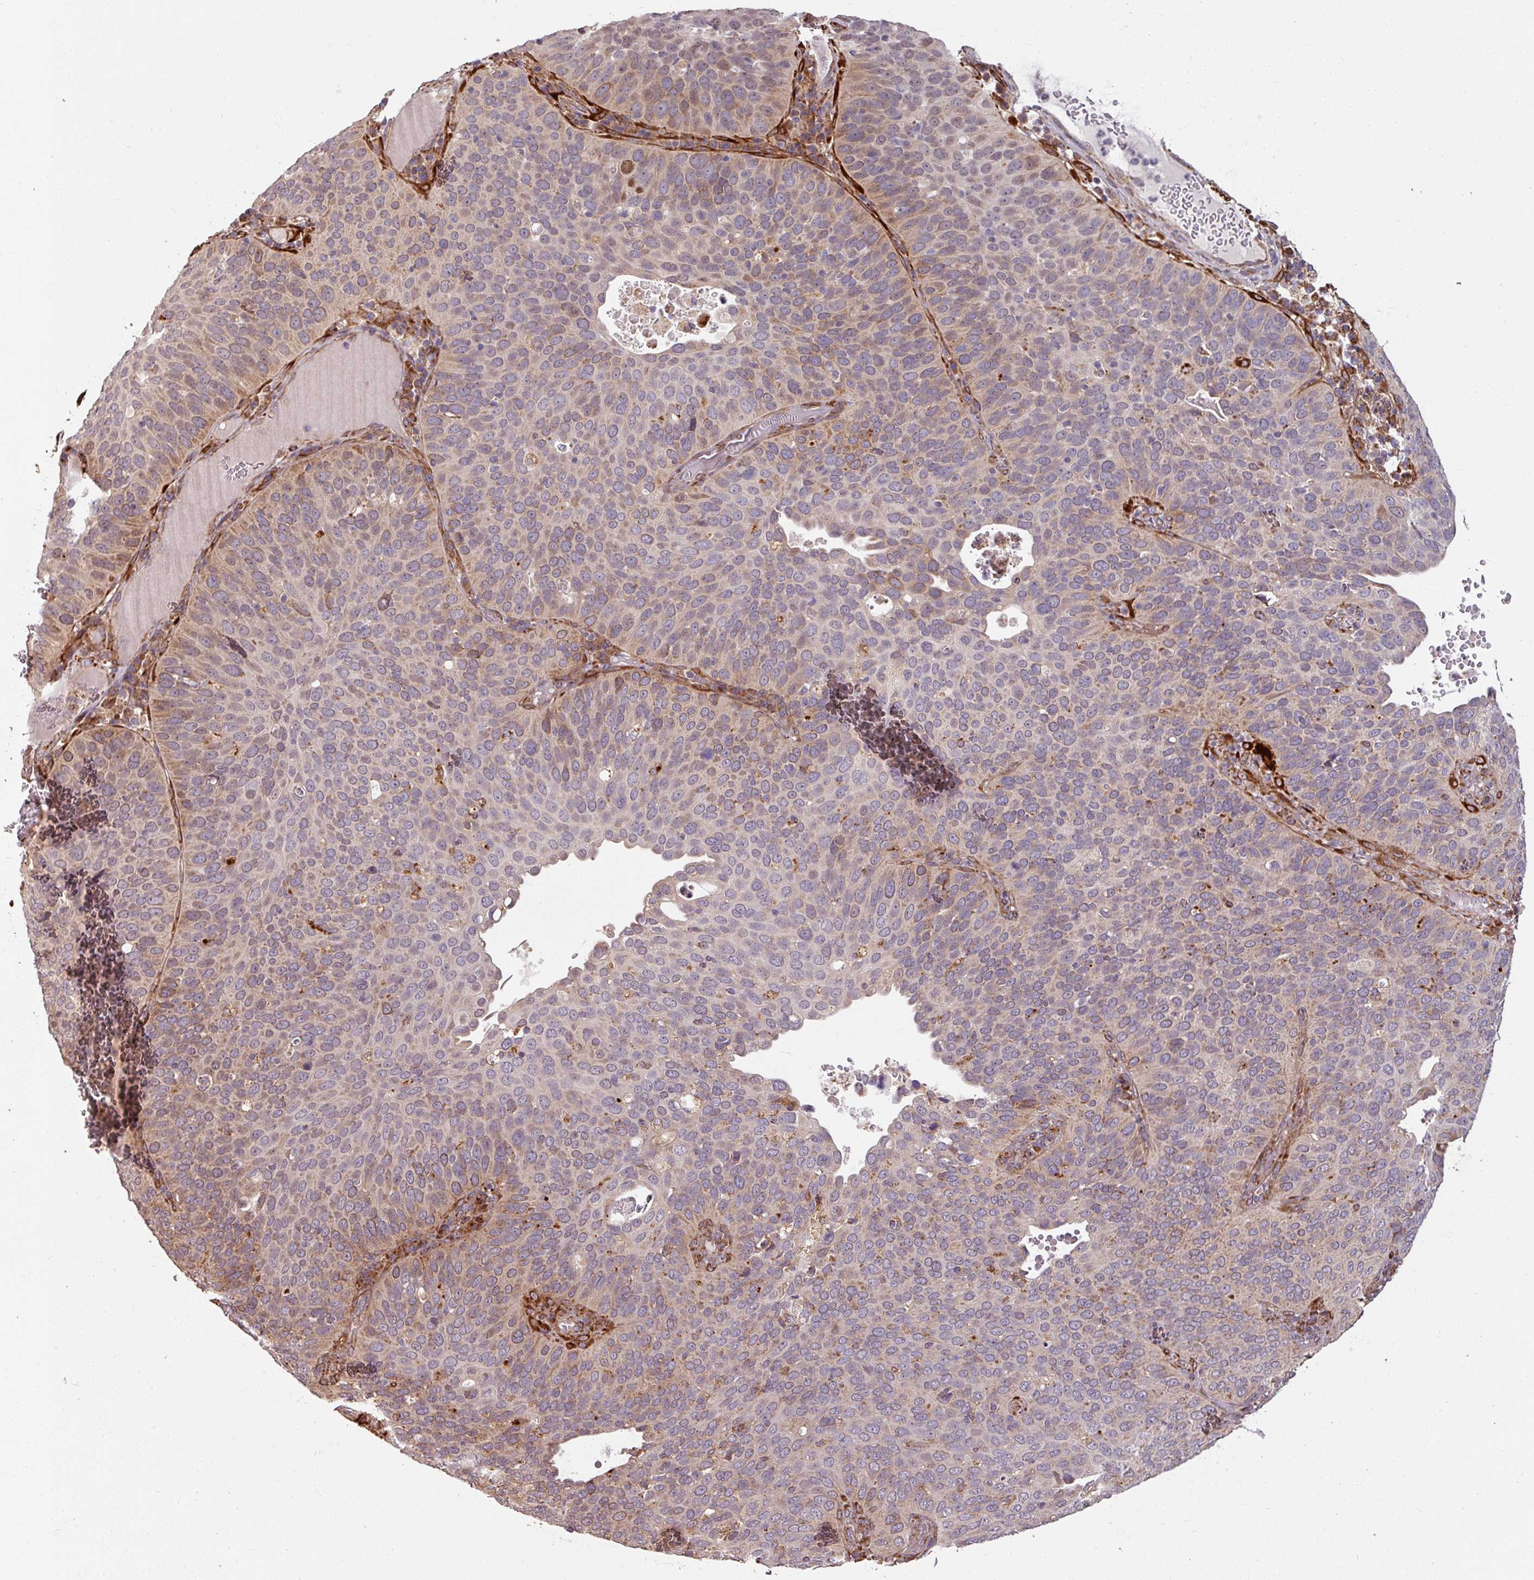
{"staining": {"intensity": "weak", "quantity": "25%-75%", "location": "cytoplasmic/membranous"}, "tissue": "cervical cancer", "cell_type": "Tumor cells", "image_type": "cancer", "snomed": [{"axis": "morphology", "description": "Squamous cell carcinoma, NOS"}, {"axis": "topography", "description": "Cervix"}], "caption": "The histopathology image exhibits staining of squamous cell carcinoma (cervical), revealing weak cytoplasmic/membranous protein positivity (brown color) within tumor cells.", "gene": "MAGT1", "patient": {"sex": "female", "age": 36}}